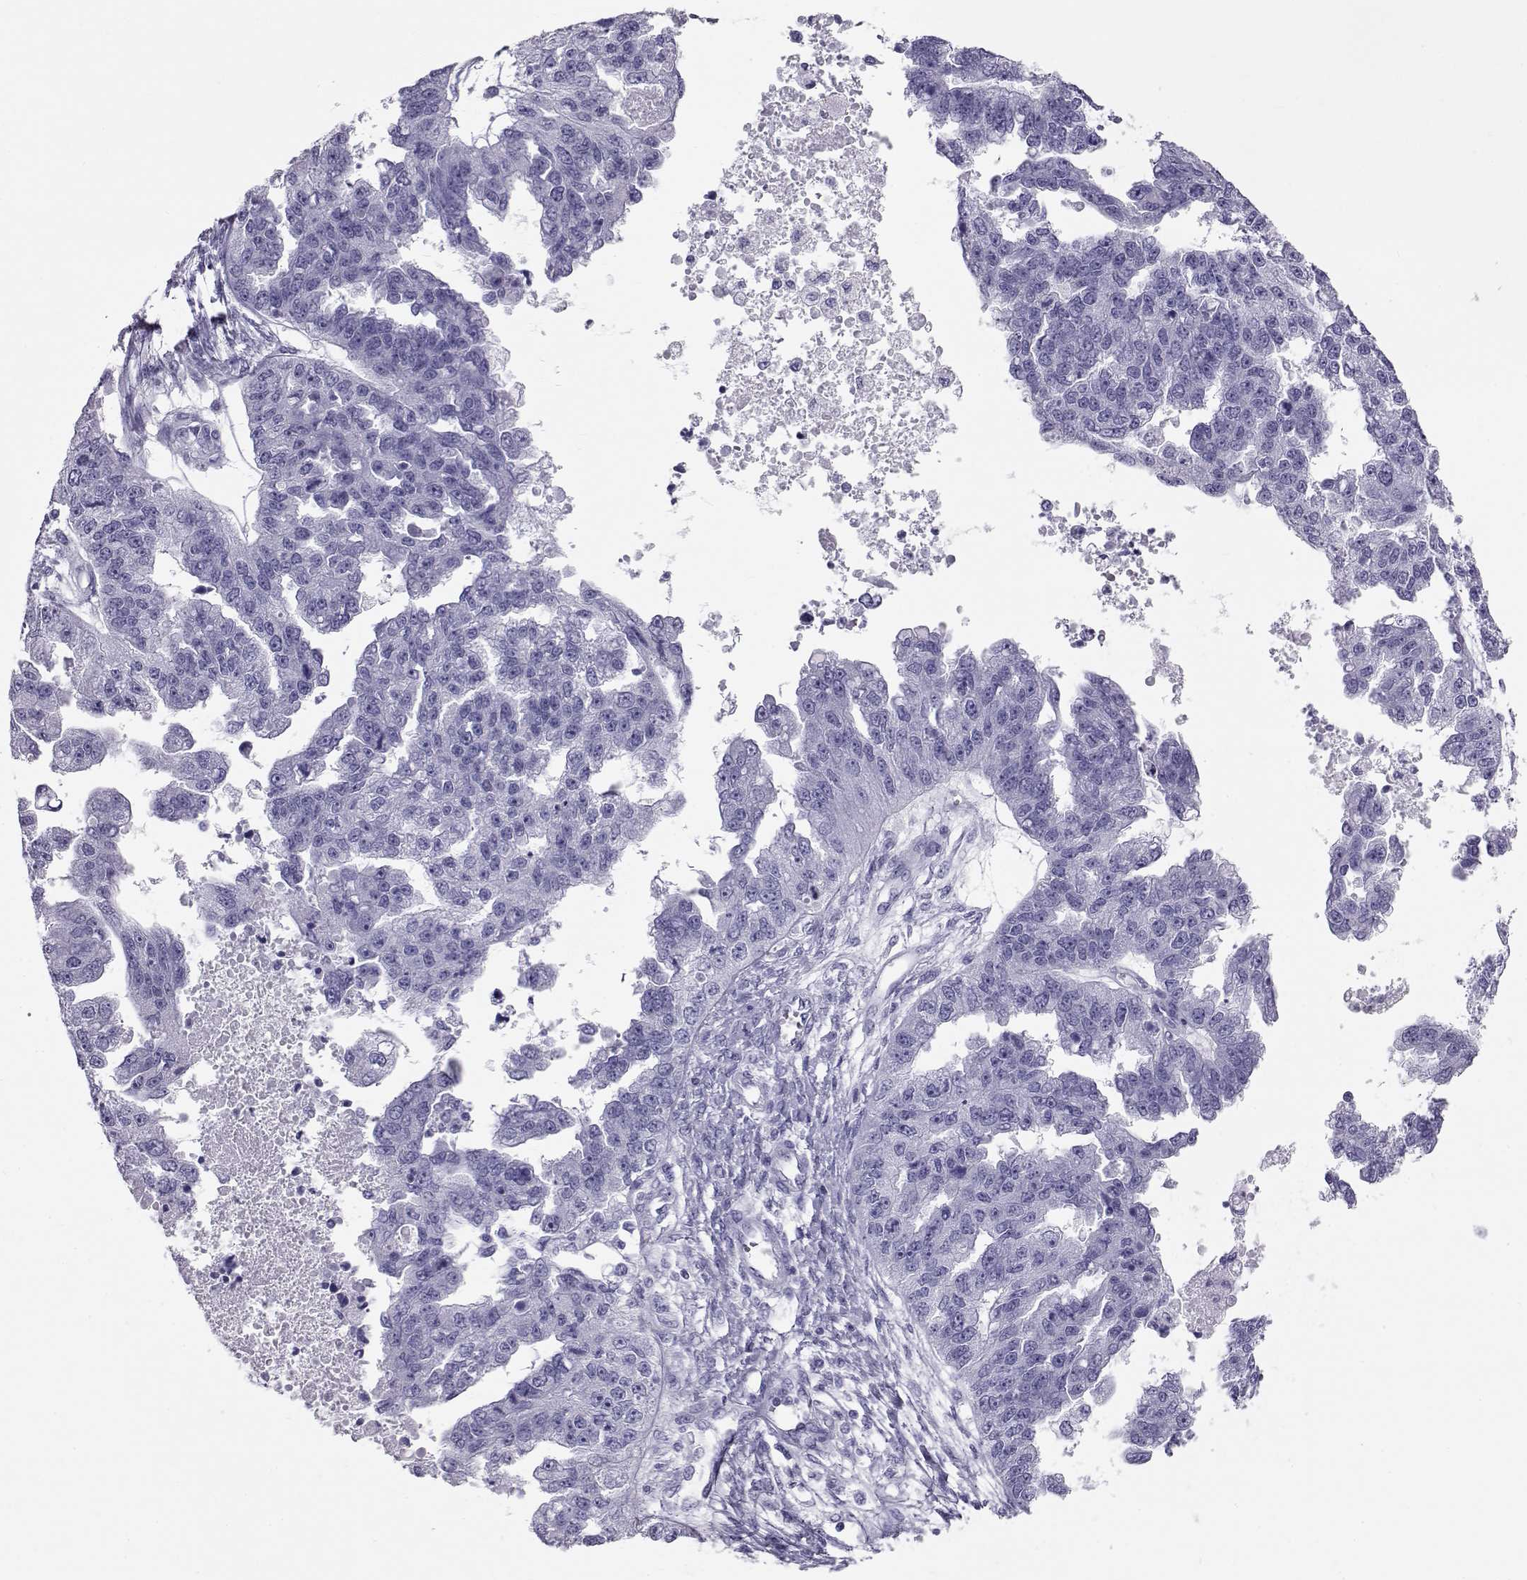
{"staining": {"intensity": "negative", "quantity": "none", "location": "none"}, "tissue": "ovarian cancer", "cell_type": "Tumor cells", "image_type": "cancer", "snomed": [{"axis": "morphology", "description": "Cystadenocarcinoma, serous, NOS"}, {"axis": "topography", "description": "Ovary"}], "caption": "Immunohistochemical staining of human ovarian cancer shows no significant staining in tumor cells.", "gene": "RD3", "patient": {"sex": "female", "age": 58}}